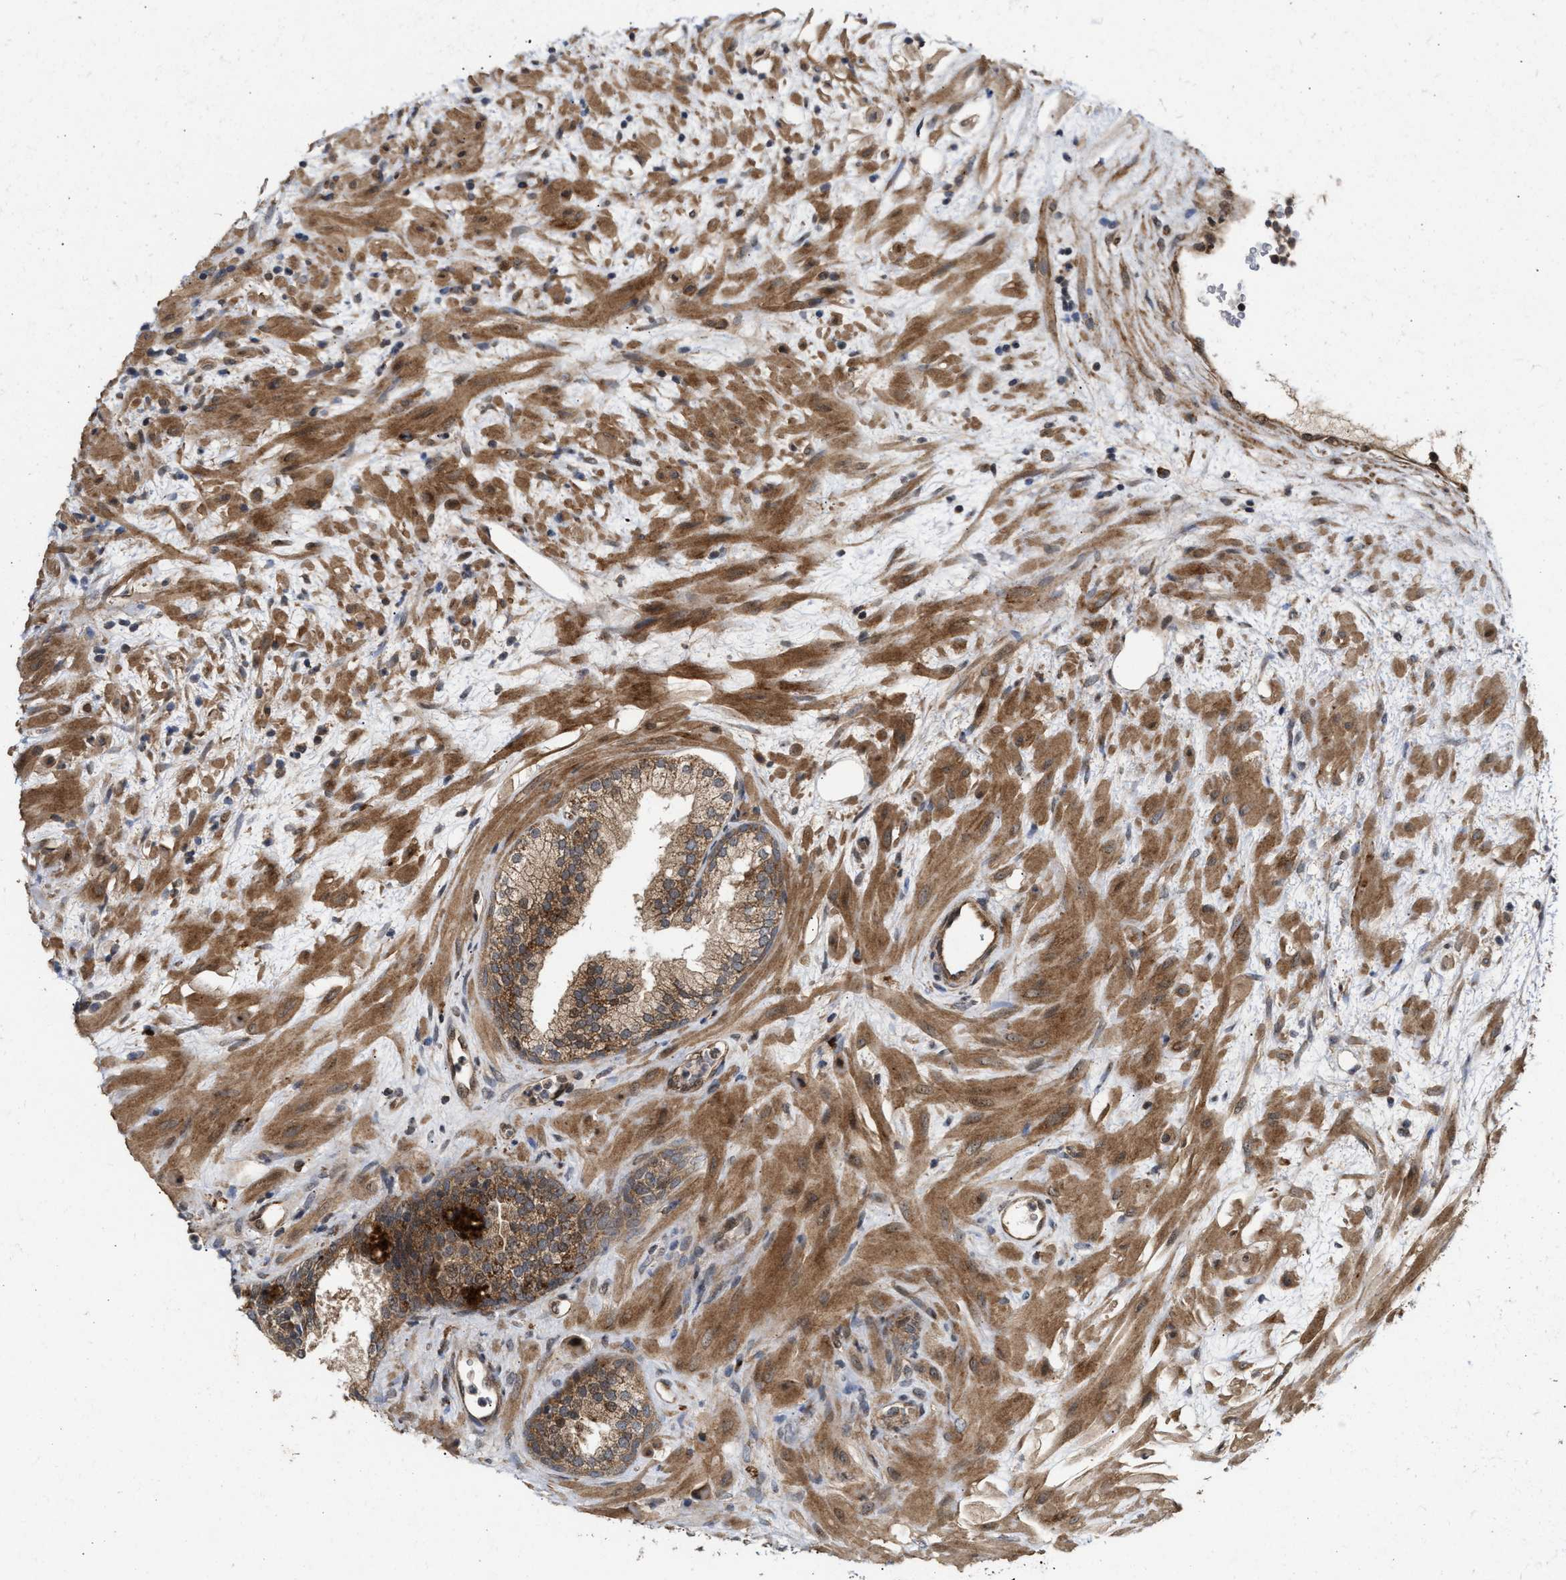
{"staining": {"intensity": "moderate", "quantity": ">75%", "location": "cytoplasmic/membranous"}, "tissue": "prostate", "cell_type": "Glandular cells", "image_type": "normal", "snomed": [{"axis": "morphology", "description": "Normal tissue, NOS"}, {"axis": "topography", "description": "Prostate"}], "caption": "The histopathology image exhibits a brown stain indicating the presence of a protein in the cytoplasmic/membranous of glandular cells in prostate. (Stains: DAB in brown, nuclei in blue, Microscopy: brightfield microscopy at high magnification).", "gene": "CFLAR", "patient": {"sex": "male", "age": 76}}